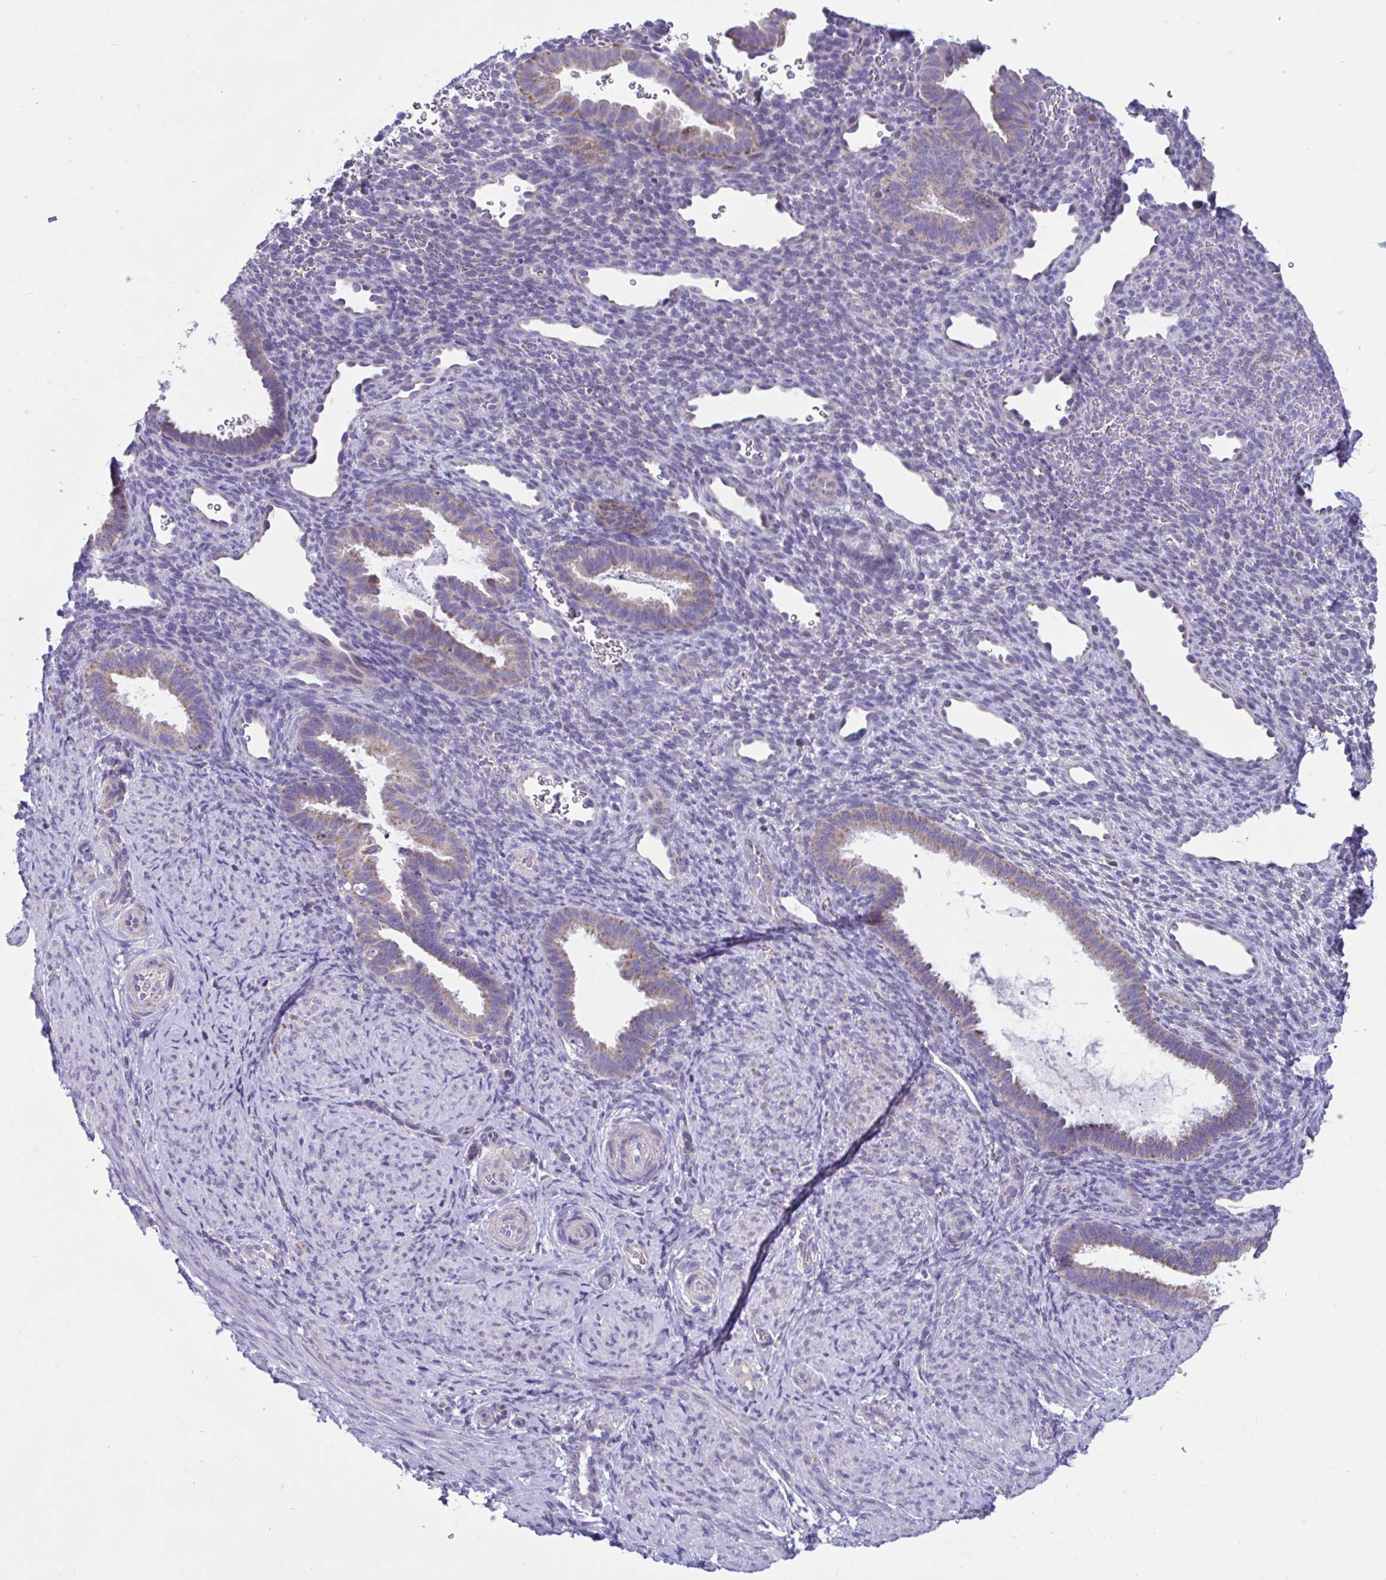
{"staining": {"intensity": "negative", "quantity": "none", "location": "none"}, "tissue": "endometrium", "cell_type": "Cells in endometrial stroma", "image_type": "normal", "snomed": [{"axis": "morphology", "description": "Normal tissue, NOS"}, {"axis": "topography", "description": "Endometrium"}], "caption": "Cells in endometrial stroma show no significant protein positivity in normal endometrium. The staining was performed using DAB (3,3'-diaminobenzidine) to visualize the protein expression in brown, while the nuclei were stained in blue with hematoxylin (Magnification: 20x).", "gene": "OR13A1", "patient": {"sex": "female", "age": 34}}